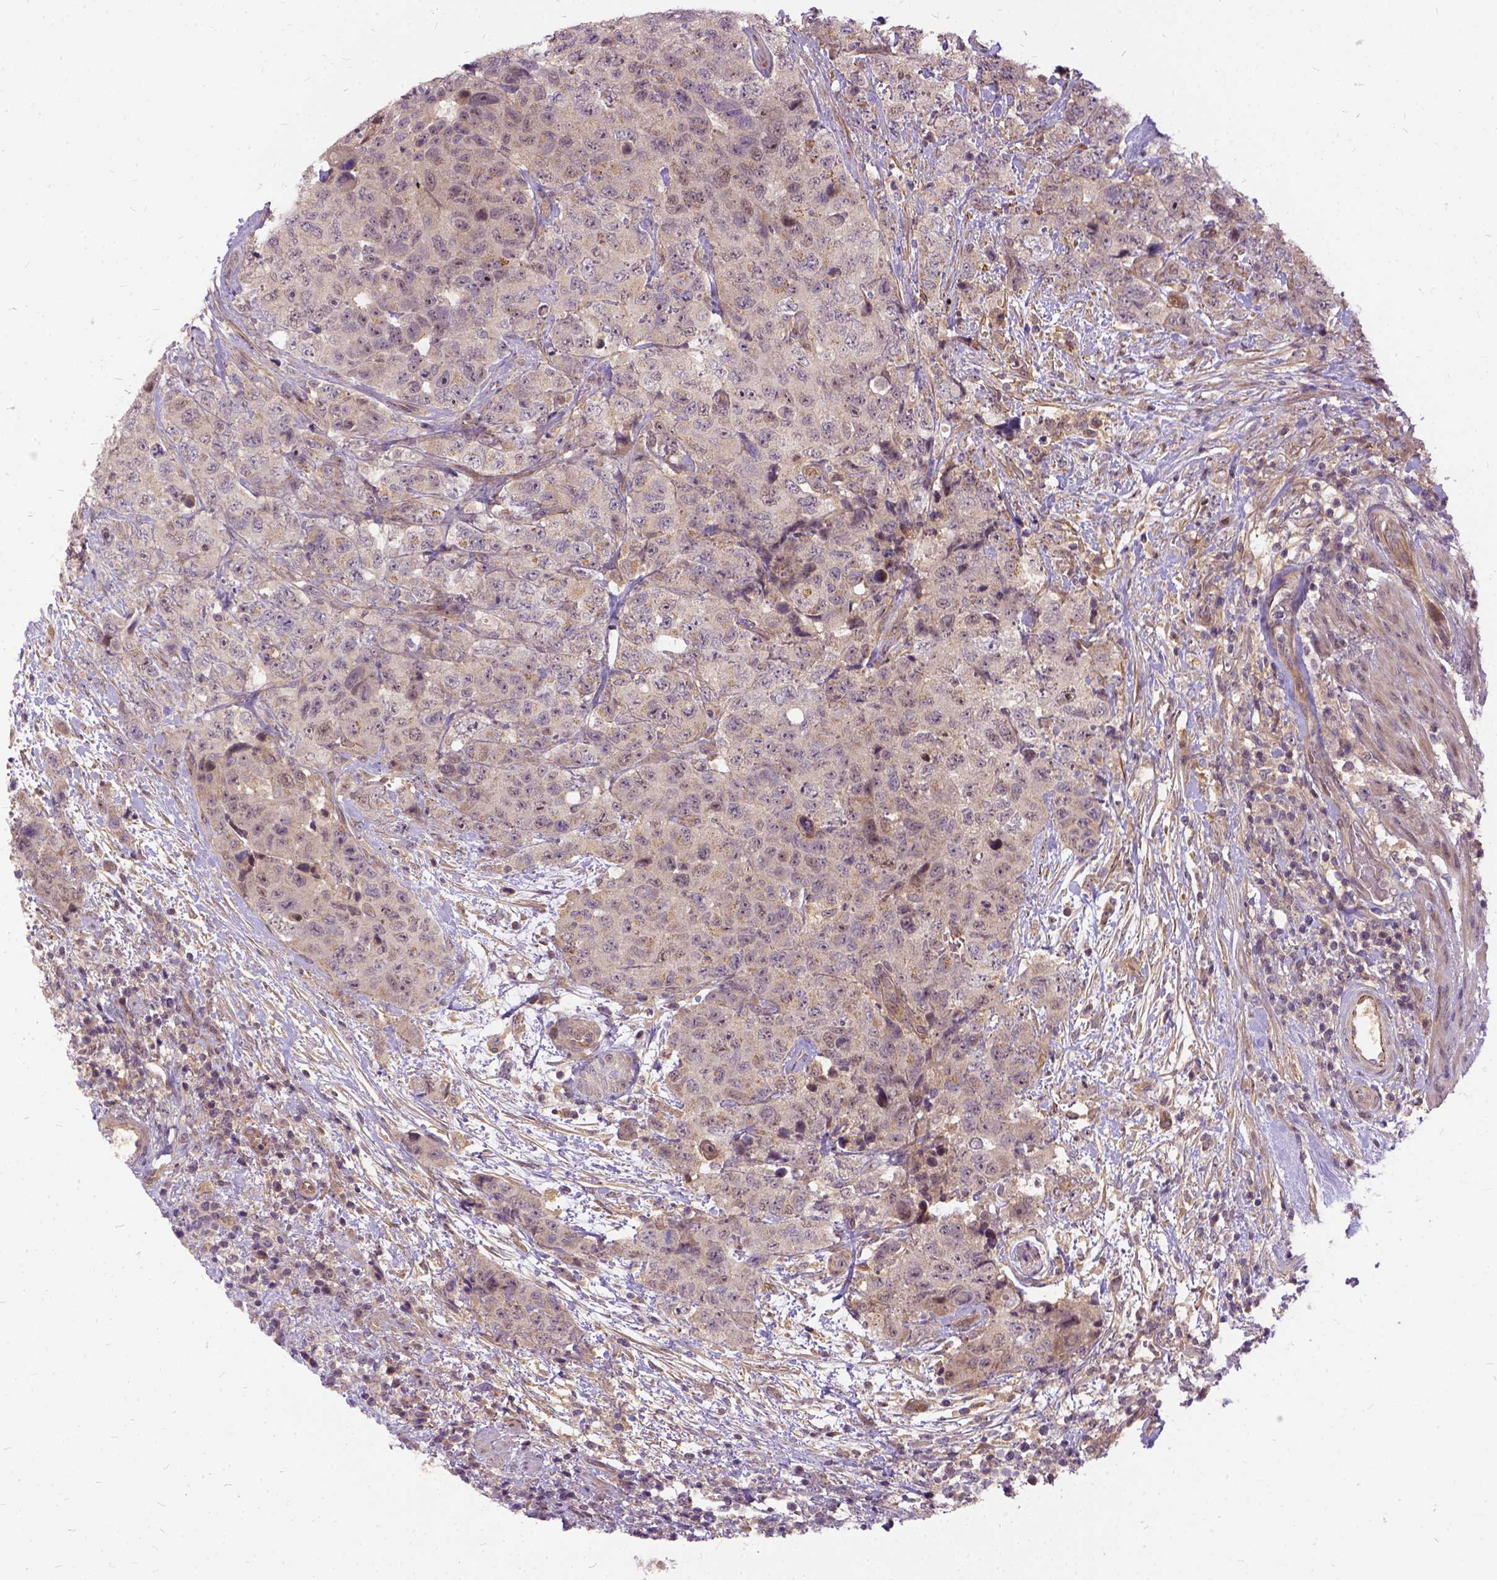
{"staining": {"intensity": "weak", "quantity": ">75%", "location": "cytoplasmic/membranous"}, "tissue": "urothelial cancer", "cell_type": "Tumor cells", "image_type": "cancer", "snomed": [{"axis": "morphology", "description": "Urothelial carcinoma, High grade"}, {"axis": "topography", "description": "Urinary bladder"}], "caption": "Immunohistochemical staining of urothelial carcinoma (high-grade) displays low levels of weak cytoplasmic/membranous protein positivity in approximately >75% of tumor cells. (DAB (3,3'-diaminobenzidine) IHC, brown staining for protein, blue staining for nuclei).", "gene": "ILRUN", "patient": {"sex": "female", "age": 78}}